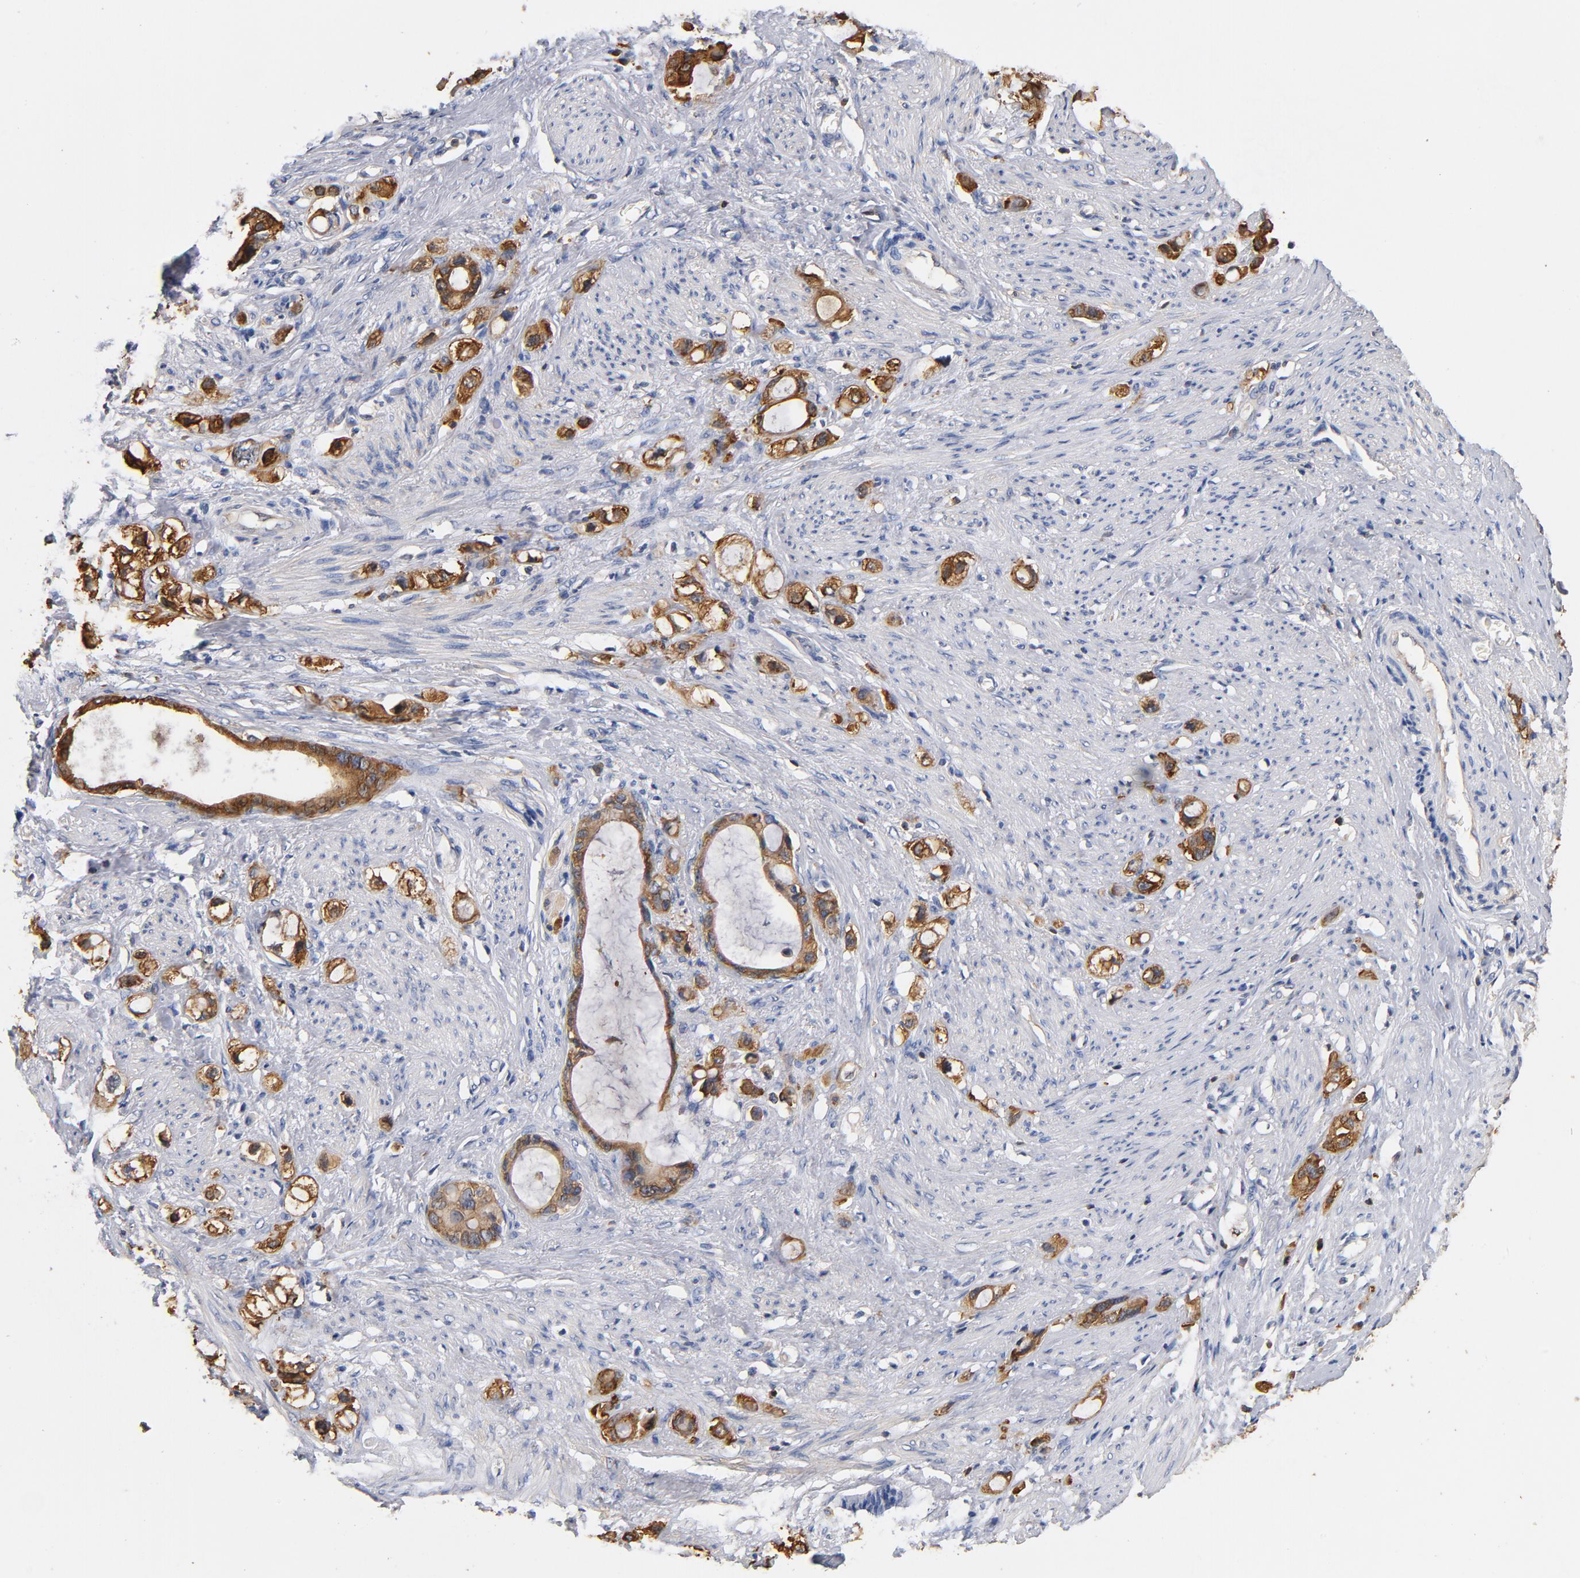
{"staining": {"intensity": "strong", "quantity": ">75%", "location": "cytoplasmic/membranous"}, "tissue": "stomach cancer", "cell_type": "Tumor cells", "image_type": "cancer", "snomed": [{"axis": "morphology", "description": "Adenocarcinoma, NOS"}, {"axis": "topography", "description": "Stomach"}], "caption": "Adenocarcinoma (stomach) was stained to show a protein in brown. There is high levels of strong cytoplasmic/membranous positivity in approximately >75% of tumor cells.", "gene": "EZR", "patient": {"sex": "female", "age": 75}}